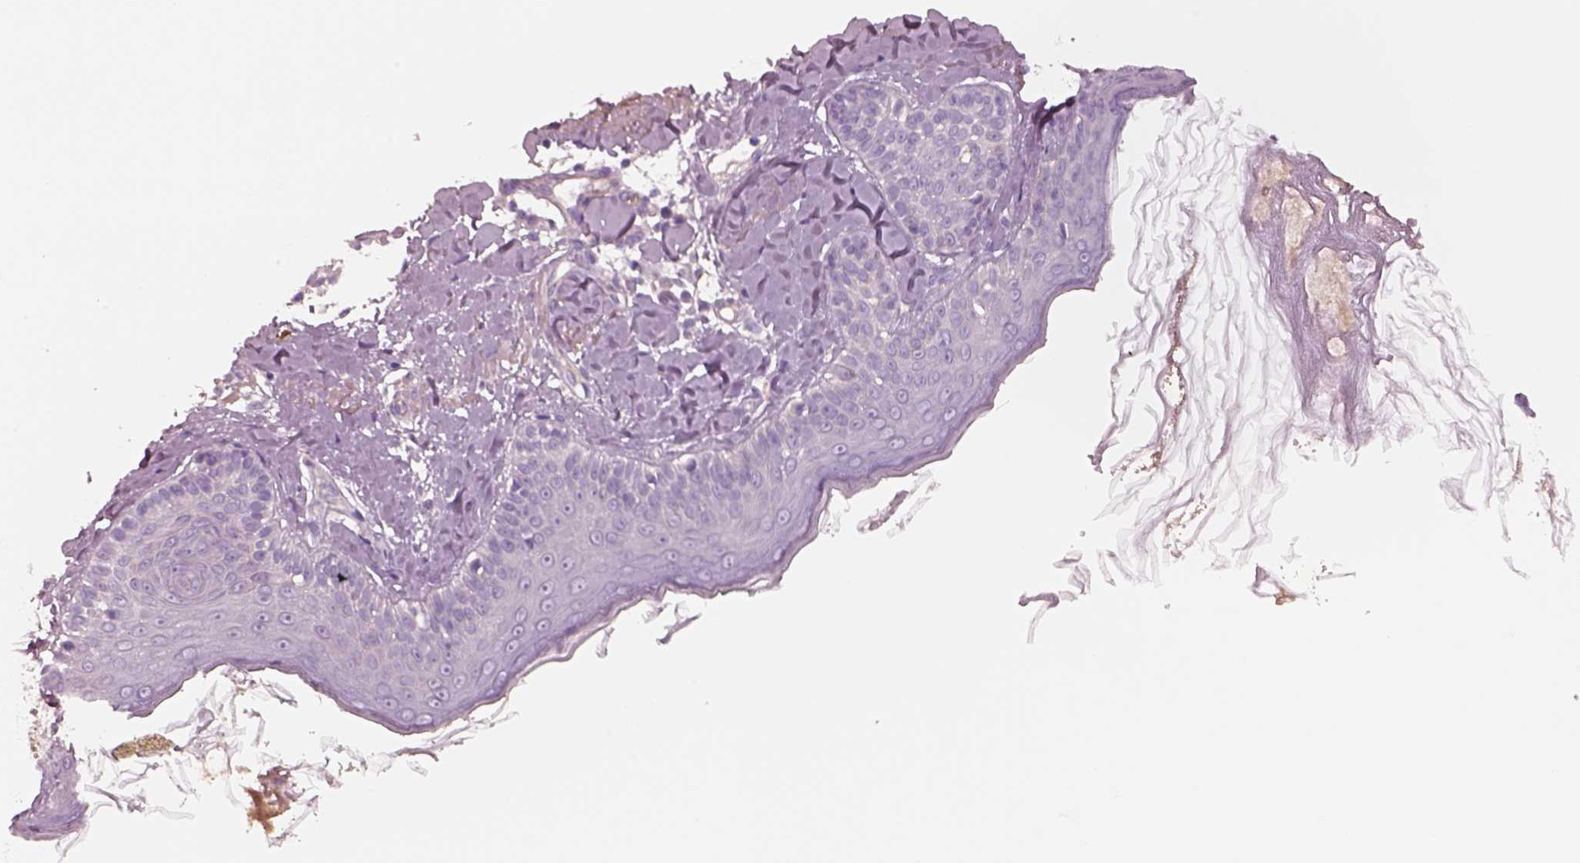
{"staining": {"intensity": "negative", "quantity": "none", "location": "none"}, "tissue": "skin", "cell_type": "Fibroblasts", "image_type": "normal", "snomed": [{"axis": "morphology", "description": "Normal tissue, NOS"}, {"axis": "topography", "description": "Skin"}], "caption": "The image displays no significant staining in fibroblasts of skin.", "gene": "IGLL1", "patient": {"sex": "male", "age": 73}}